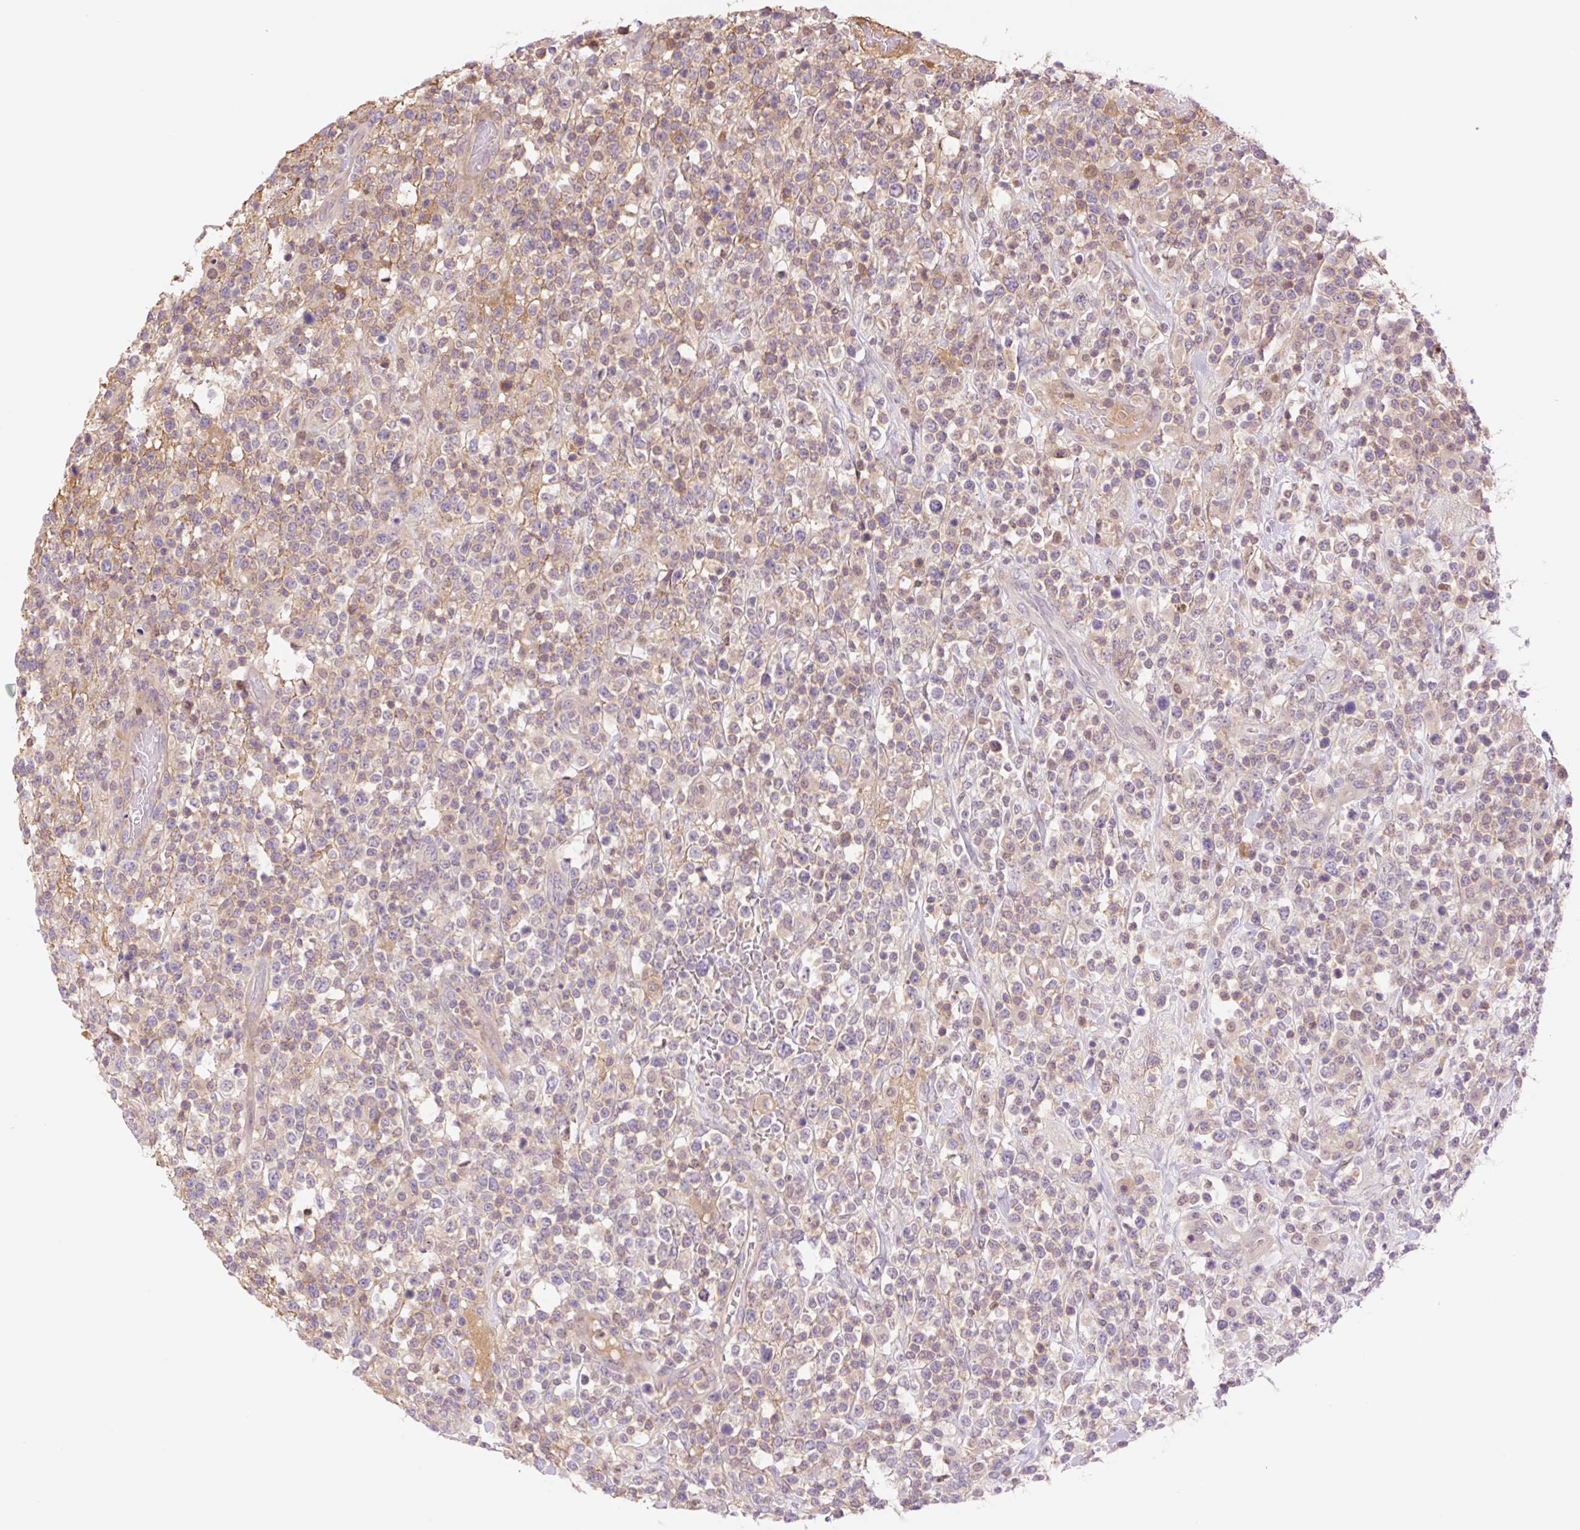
{"staining": {"intensity": "negative", "quantity": "none", "location": "none"}, "tissue": "lymphoma", "cell_type": "Tumor cells", "image_type": "cancer", "snomed": [{"axis": "morphology", "description": "Malignant lymphoma, non-Hodgkin's type, High grade"}, {"axis": "topography", "description": "Colon"}], "caption": "There is no significant expression in tumor cells of lymphoma.", "gene": "HEBP1", "patient": {"sex": "female", "age": 53}}